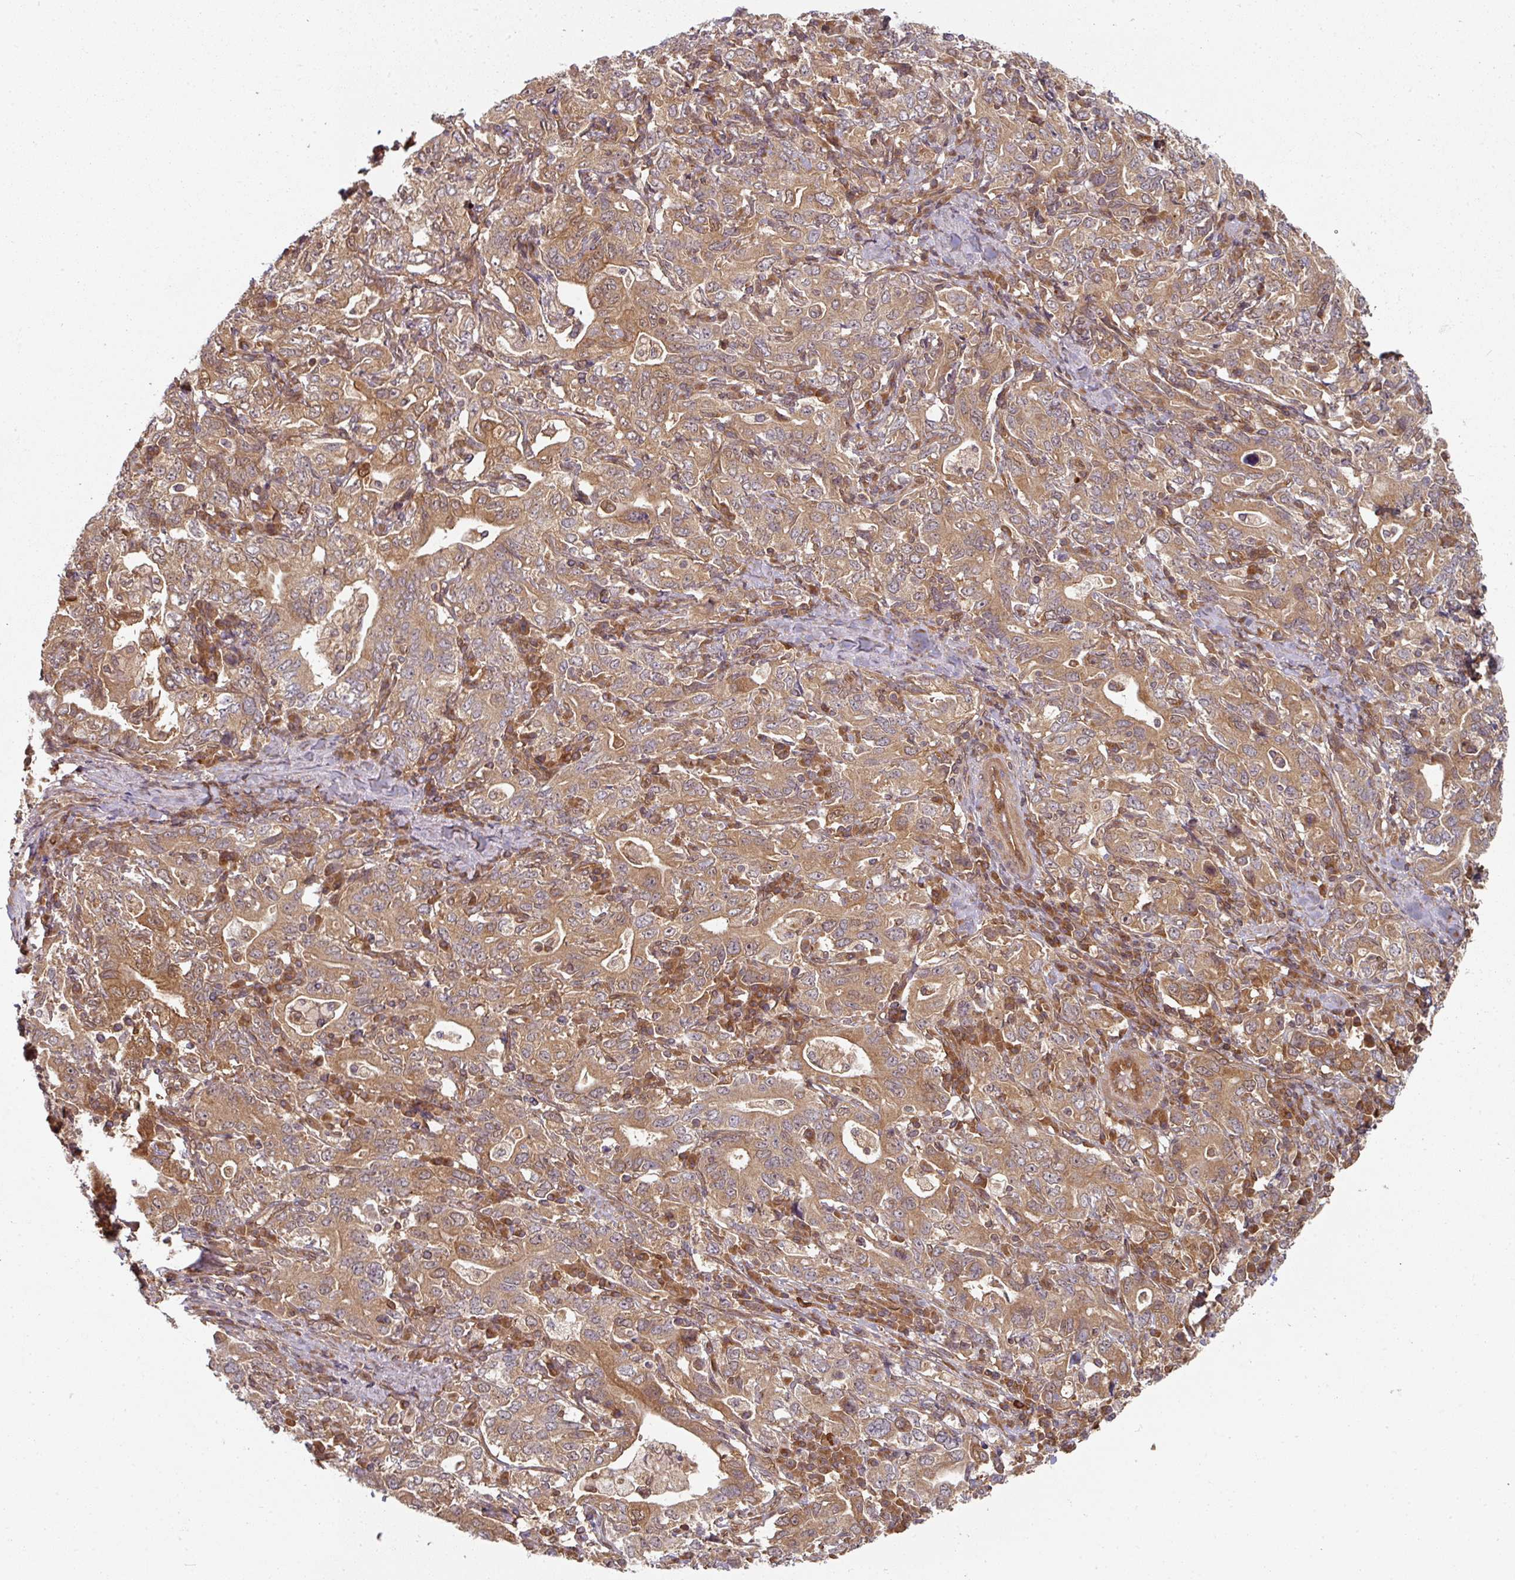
{"staining": {"intensity": "moderate", "quantity": ">75%", "location": "cytoplasmic/membranous"}, "tissue": "stomach cancer", "cell_type": "Tumor cells", "image_type": "cancer", "snomed": [{"axis": "morphology", "description": "Adenocarcinoma, NOS"}, {"axis": "topography", "description": "Stomach, upper"}, {"axis": "topography", "description": "Stomach"}], "caption": "Stomach cancer (adenocarcinoma) stained for a protein (brown) demonstrates moderate cytoplasmic/membranous positive staining in about >75% of tumor cells.", "gene": "EIF4EBP2", "patient": {"sex": "male", "age": 62}}